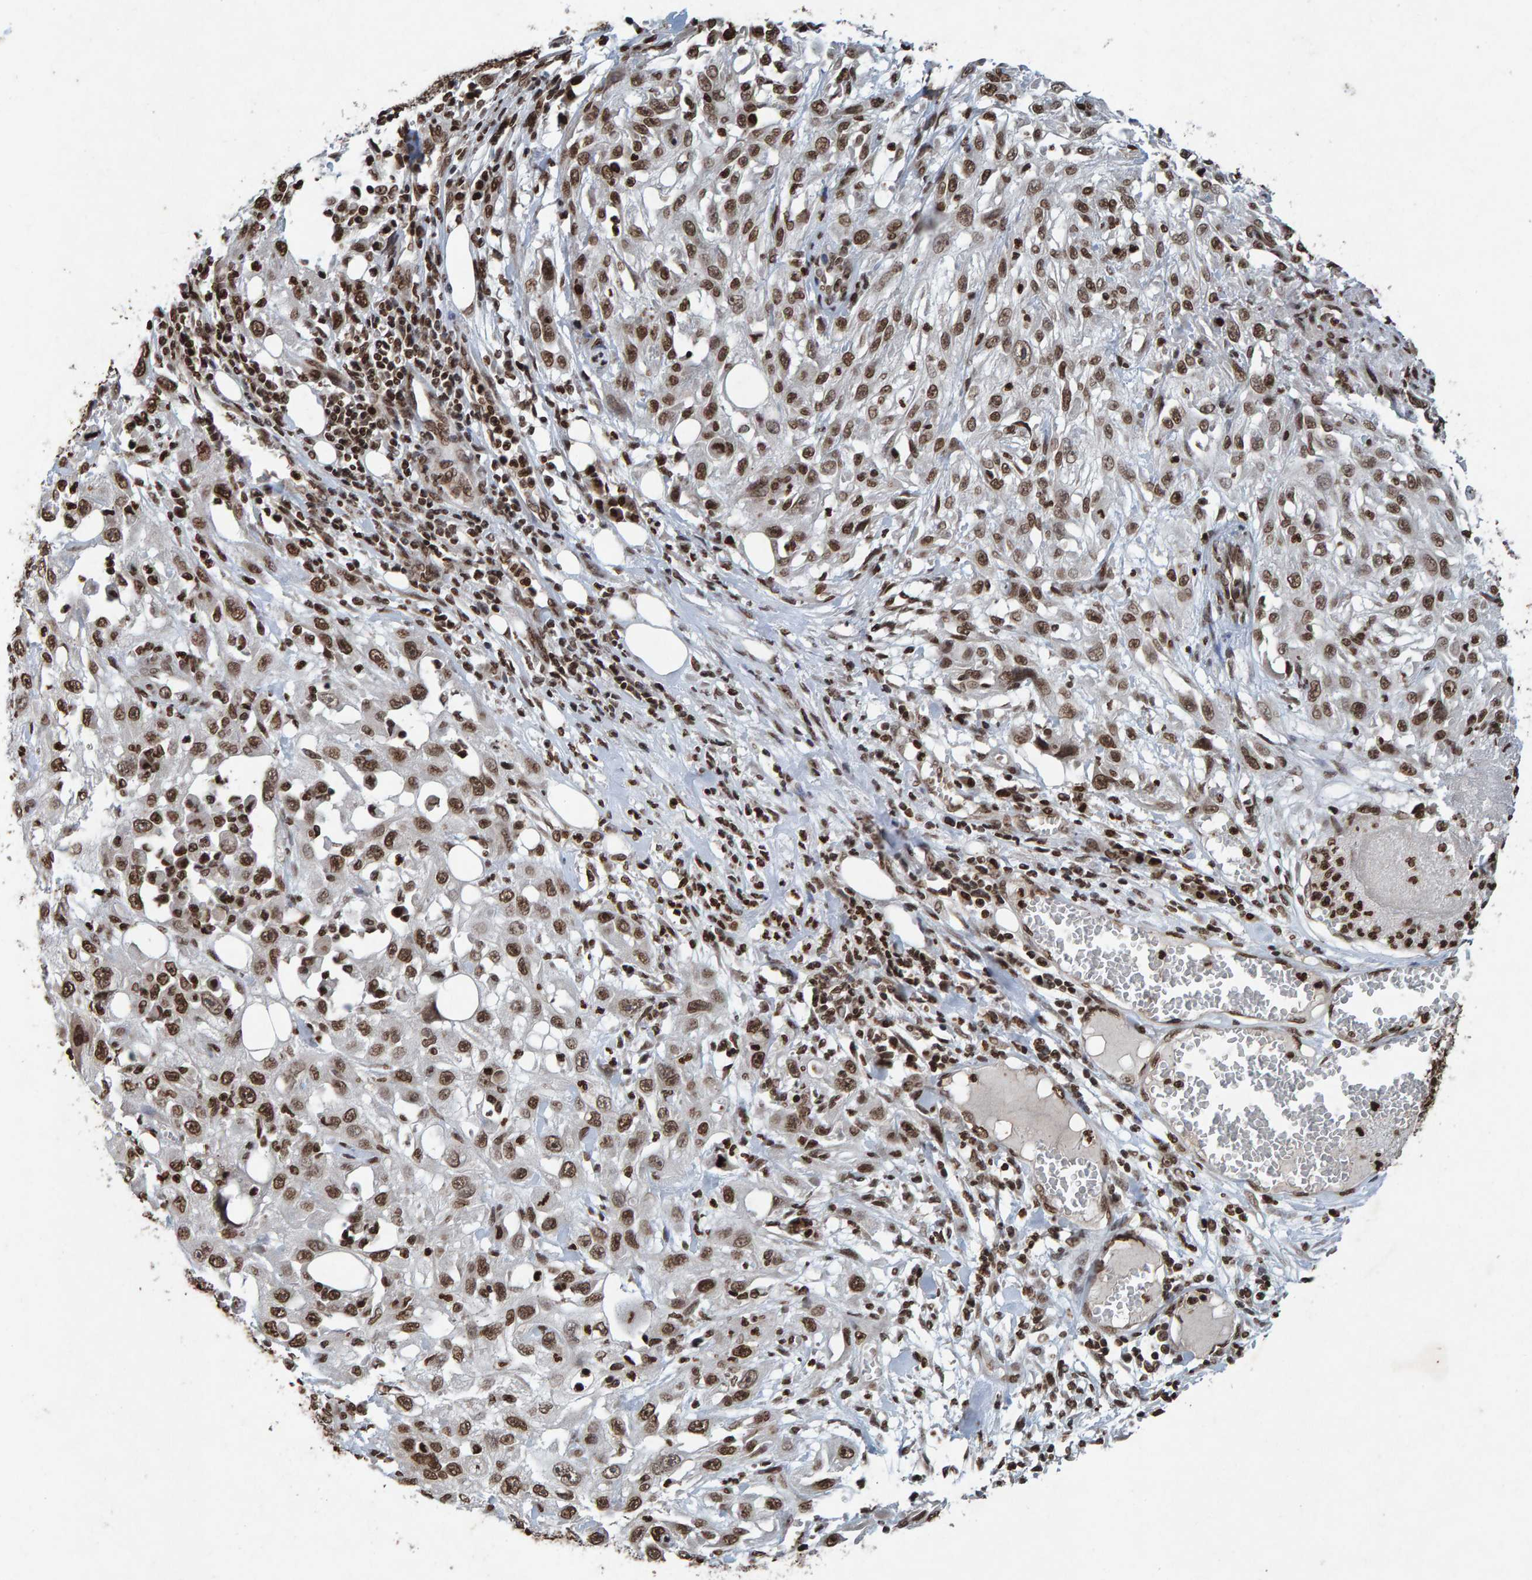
{"staining": {"intensity": "moderate", "quantity": ">75%", "location": "nuclear"}, "tissue": "skin cancer", "cell_type": "Tumor cells", "image_type": "cancer", "snomed": [{"axis": "morphology", "description": "Squamous cell carcinoma, NOS"}, {"axis": "topography", "description": "Skin"}], "caption": "This image shows skin cancer (squamous cell carcinoma) stained with immunohistochemistry (IHC) to label a protein in brown. The nuclear of tumor cells show moderate positivity for the protein. Nuclei are counter-stained blue.", "gene": "H2AZ1", "patient": {"sex": "male", "age": 75}}